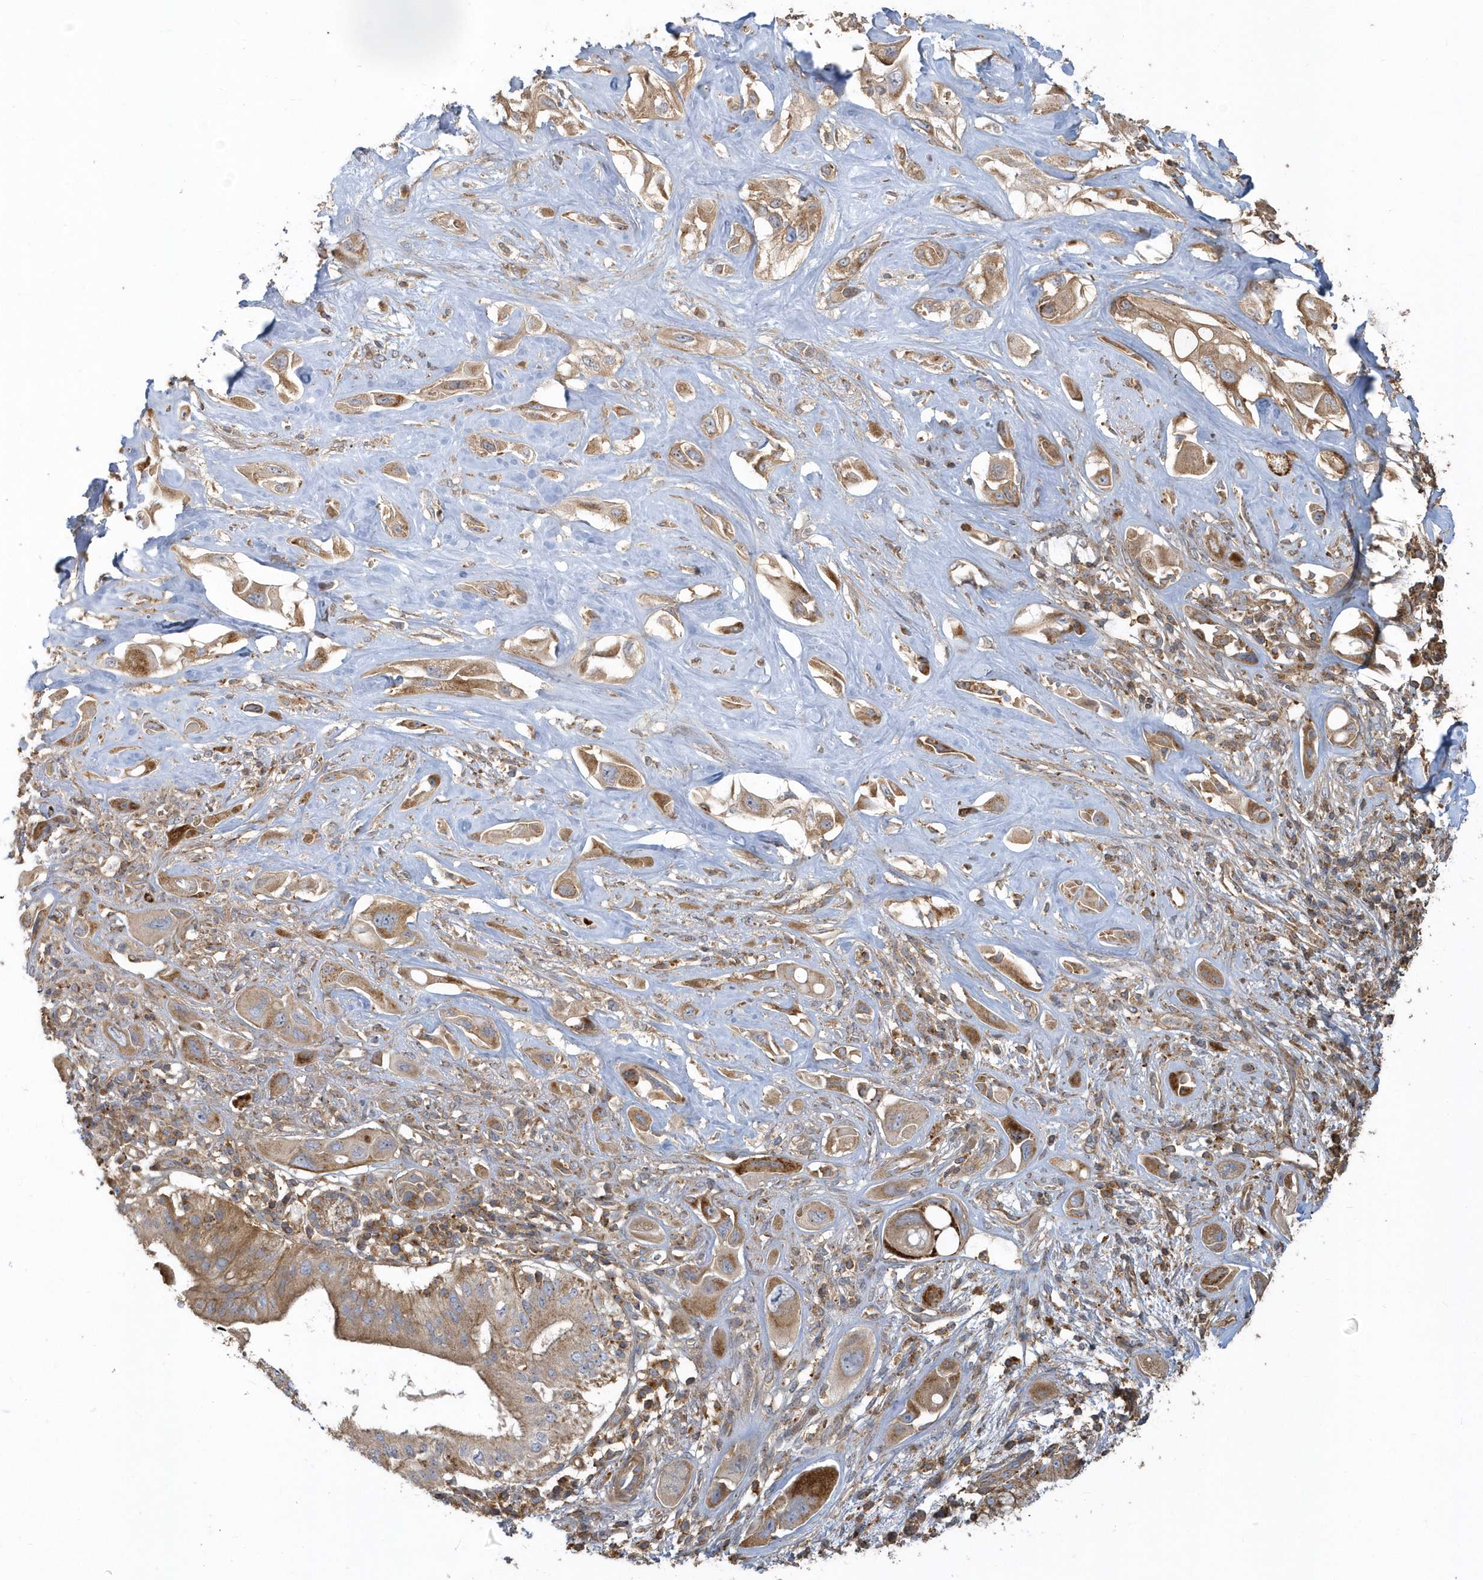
{"staining": {"intensity": "moderate", "quantity": ">75%", "location": "cytoplasmic/membranous"}, "tissue": "pancreatic cancer", "cell_type": "Tumor cells", "image_type": "cancer", "snomed": [{"axis": "morphology", "description": "Adenocarcinoma, NOS"}, {"axis": "topography", "description": "Pancreas"}], "caption": "Brown immunohistochemical staining in human pancreatic cancer (adenocarcinoma) demonstrates moderate cytoplasmic/membranous staining in approximately >75% of tumor cells. Ihc stains the protein in brown and the nuclei are stained blue.", "gene": "TRAIP", "patient": {"sex": "male", "age": 68}}